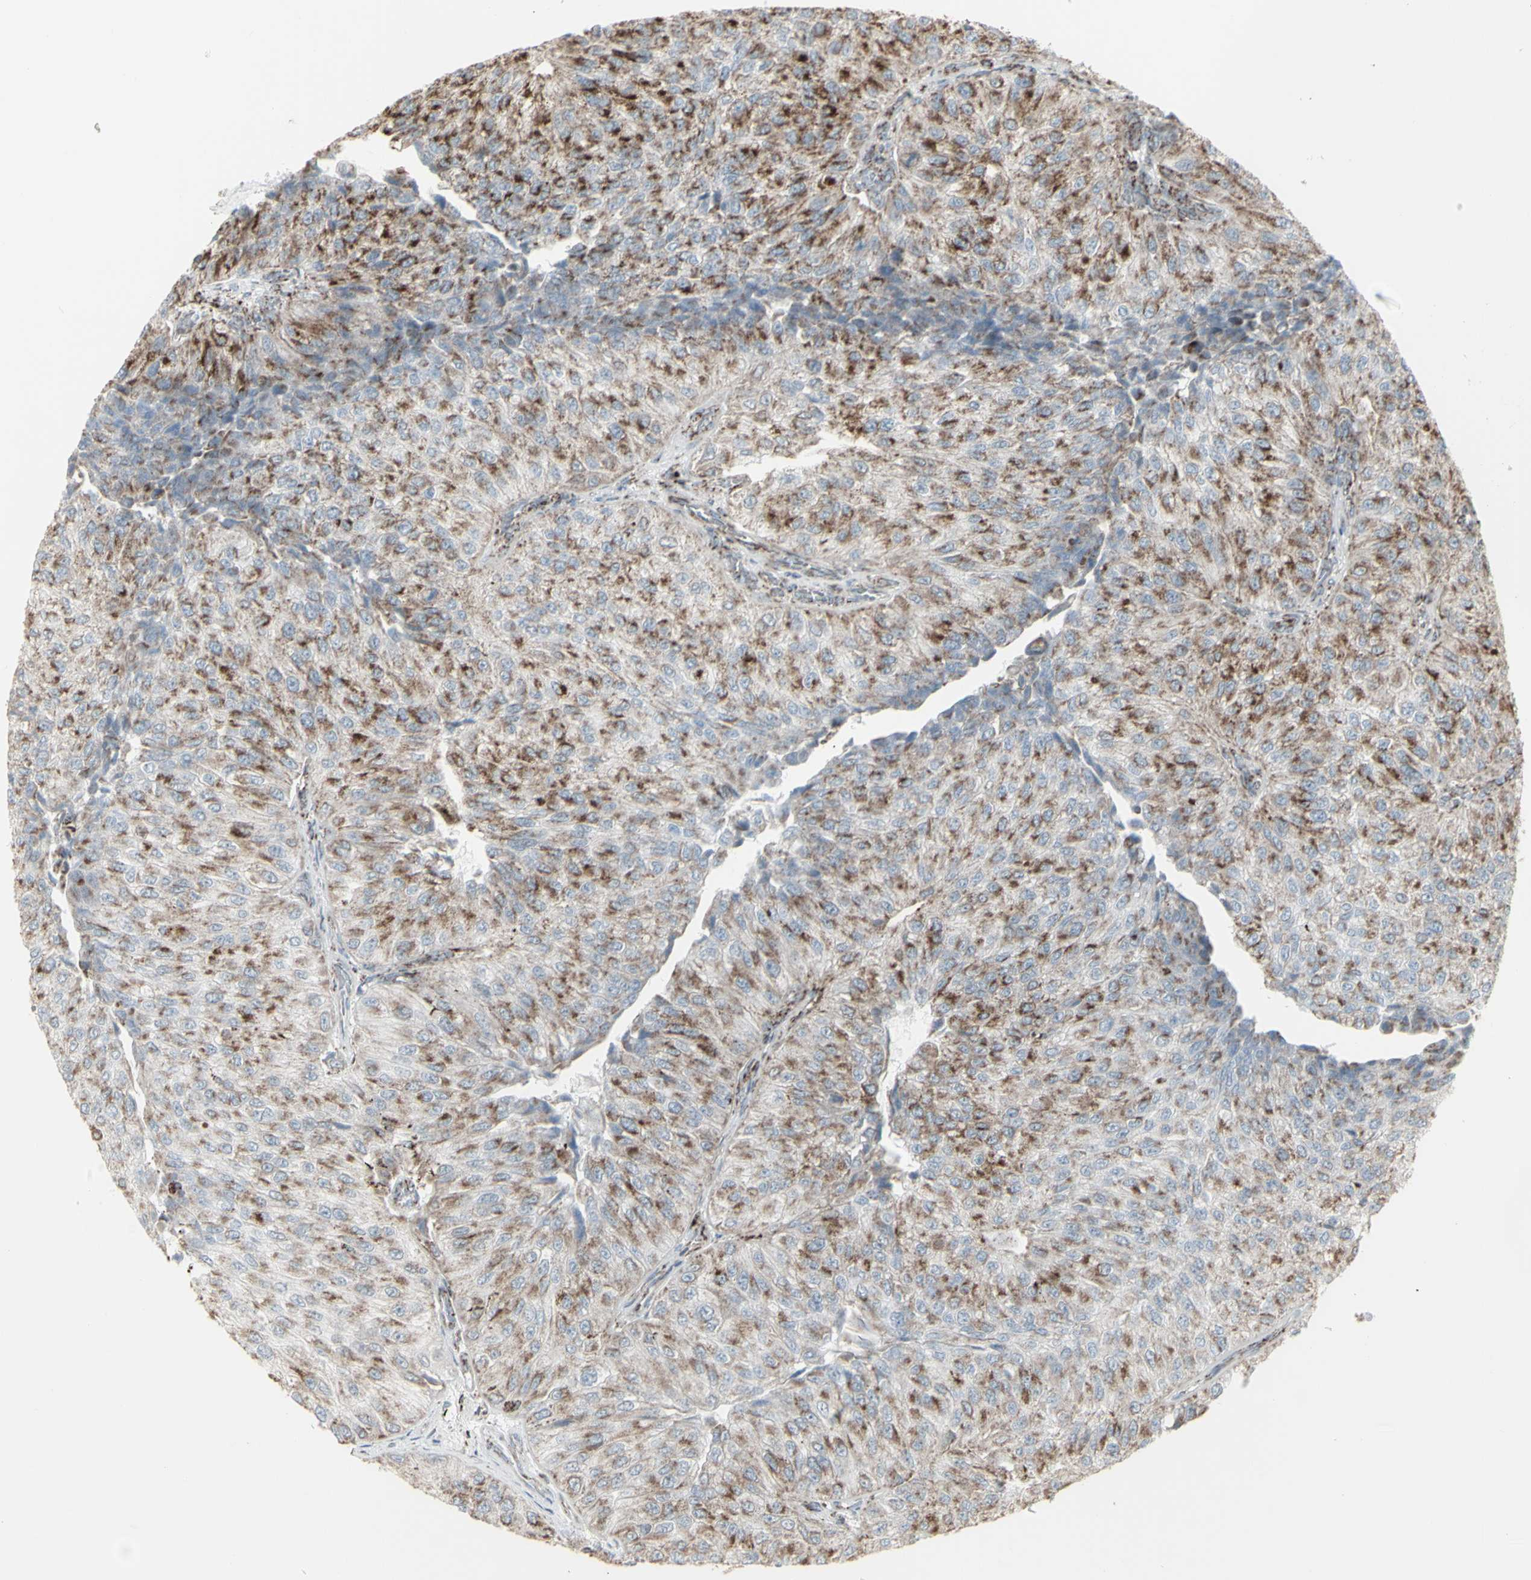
{"staining": {"intensity": "moderate", "quantity": "25%-75%", "location": "cytoplasmic/membranous"}, "tissue": "urothelial cancer", "cell_type": "Tumor cells", "image_type": "cancer", "snomed": [{"axis": "morphology", "description": "Urothelial carcinoma, High grade"}, {"axis": "topography", "description": "Kidney"}, {"axis": "topography", "description": "Urinary bladder"}], "caption": "High-power microscopy captured an IHC image of urothelial carcinoma (high-grade), revealing moderate cytoplasmic/membranous staining in about 25%-75% of tumor cells. (brown staining indicates protein expression, while blue staining denotes nuclei).", "gene": "PLGRKT", "patient": {"sex": "male", "age": 77}}